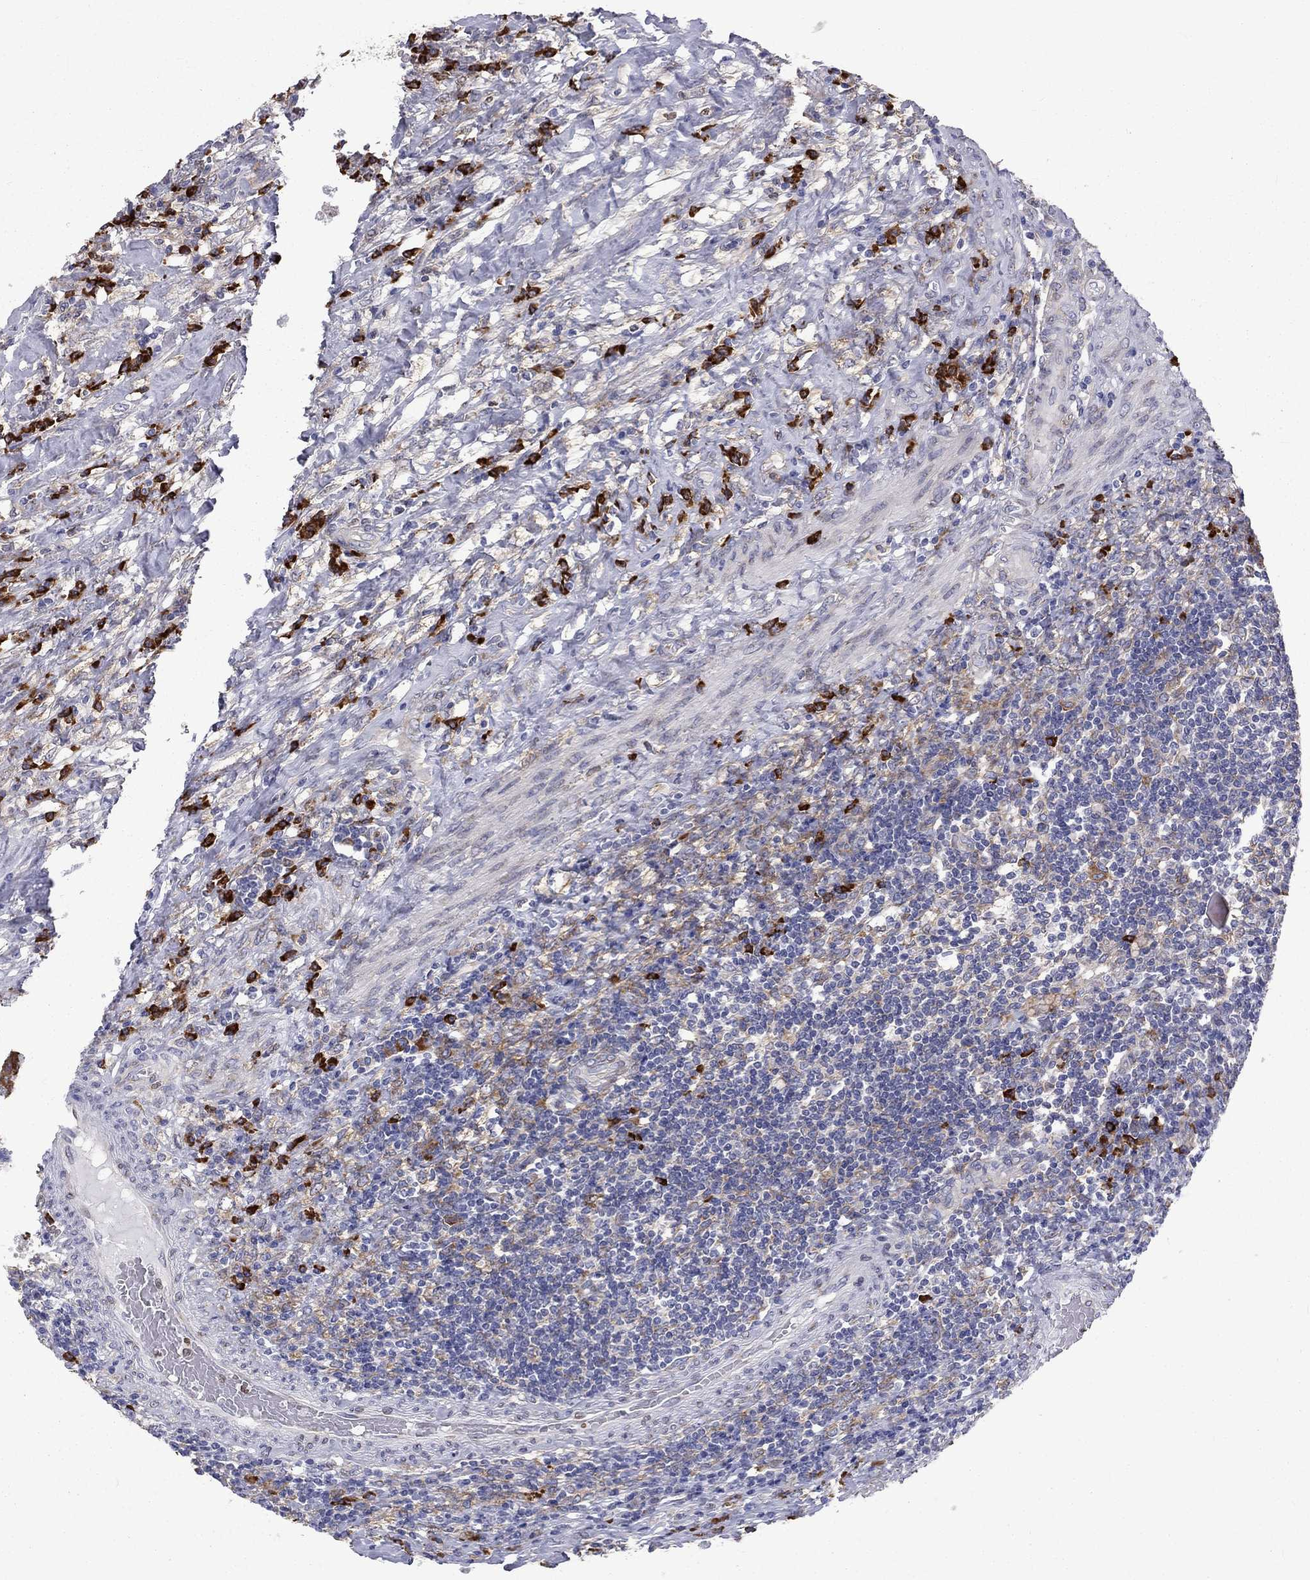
{"staining": {"intensity": "moderate", "quantity": ">75%", "location": "cytoplasmic/membranous"}, "tissue": "testis cancer", "cell_type": "Tumor cells", "image_type": "cancer", "snomed": [{"axis": "morphology", "description": "Necrosis, NOS"}, {"axis": "morphology", "description": "Carcinoma, Embryonal, NOS"}, {"axis": "topography", "description": "Testis"}], "caption": "Brown immunohistochemical staining in embryonal carcinoma (testis) reveals moderate cytoplasmic/membranous expression in approximately >75% of tumor cells.", "gene": "PABPC4", "patient": {"sex": "male", "age": 19}}